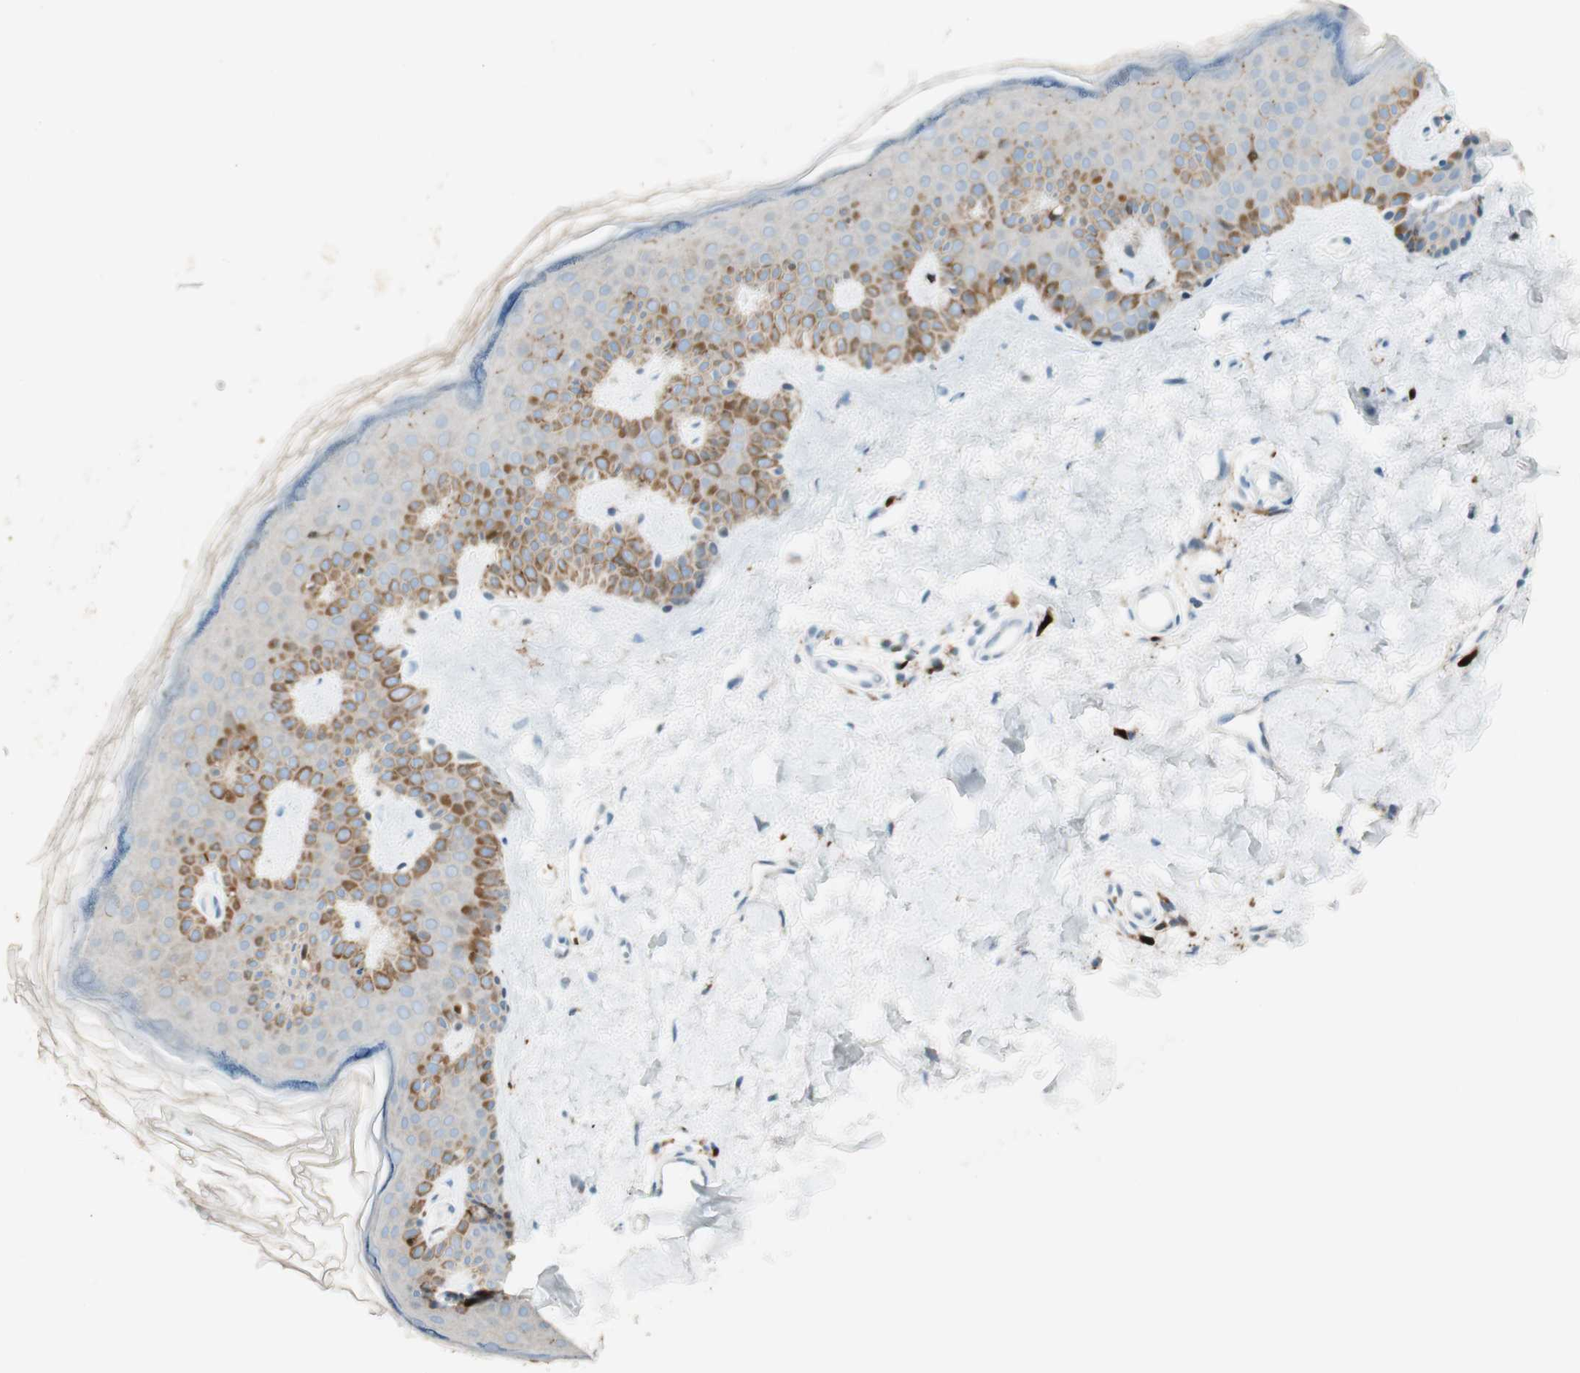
{"staining": {"intensity": "negative", "quantity": "none", "location": "none"}, "tissue": "skin", "cell_type": "Fibroblasts", "image_type": "normal", "snomed": [{"axis": "morphology", "description": "Normal tissue, NOS"}, {"axis": "topography", "description": "Skin"}], "caption": "The immunohistochemistry (IHC) image has no significant positivity in fibroblasts of skin. (DAB (3,3'-diaminobenzidine) immunohistochemistry (IHC) visualized using brightfield microscopy, high magnification).", "gene": "HPGD", "patient": {"sex": "male", "age": 67}}